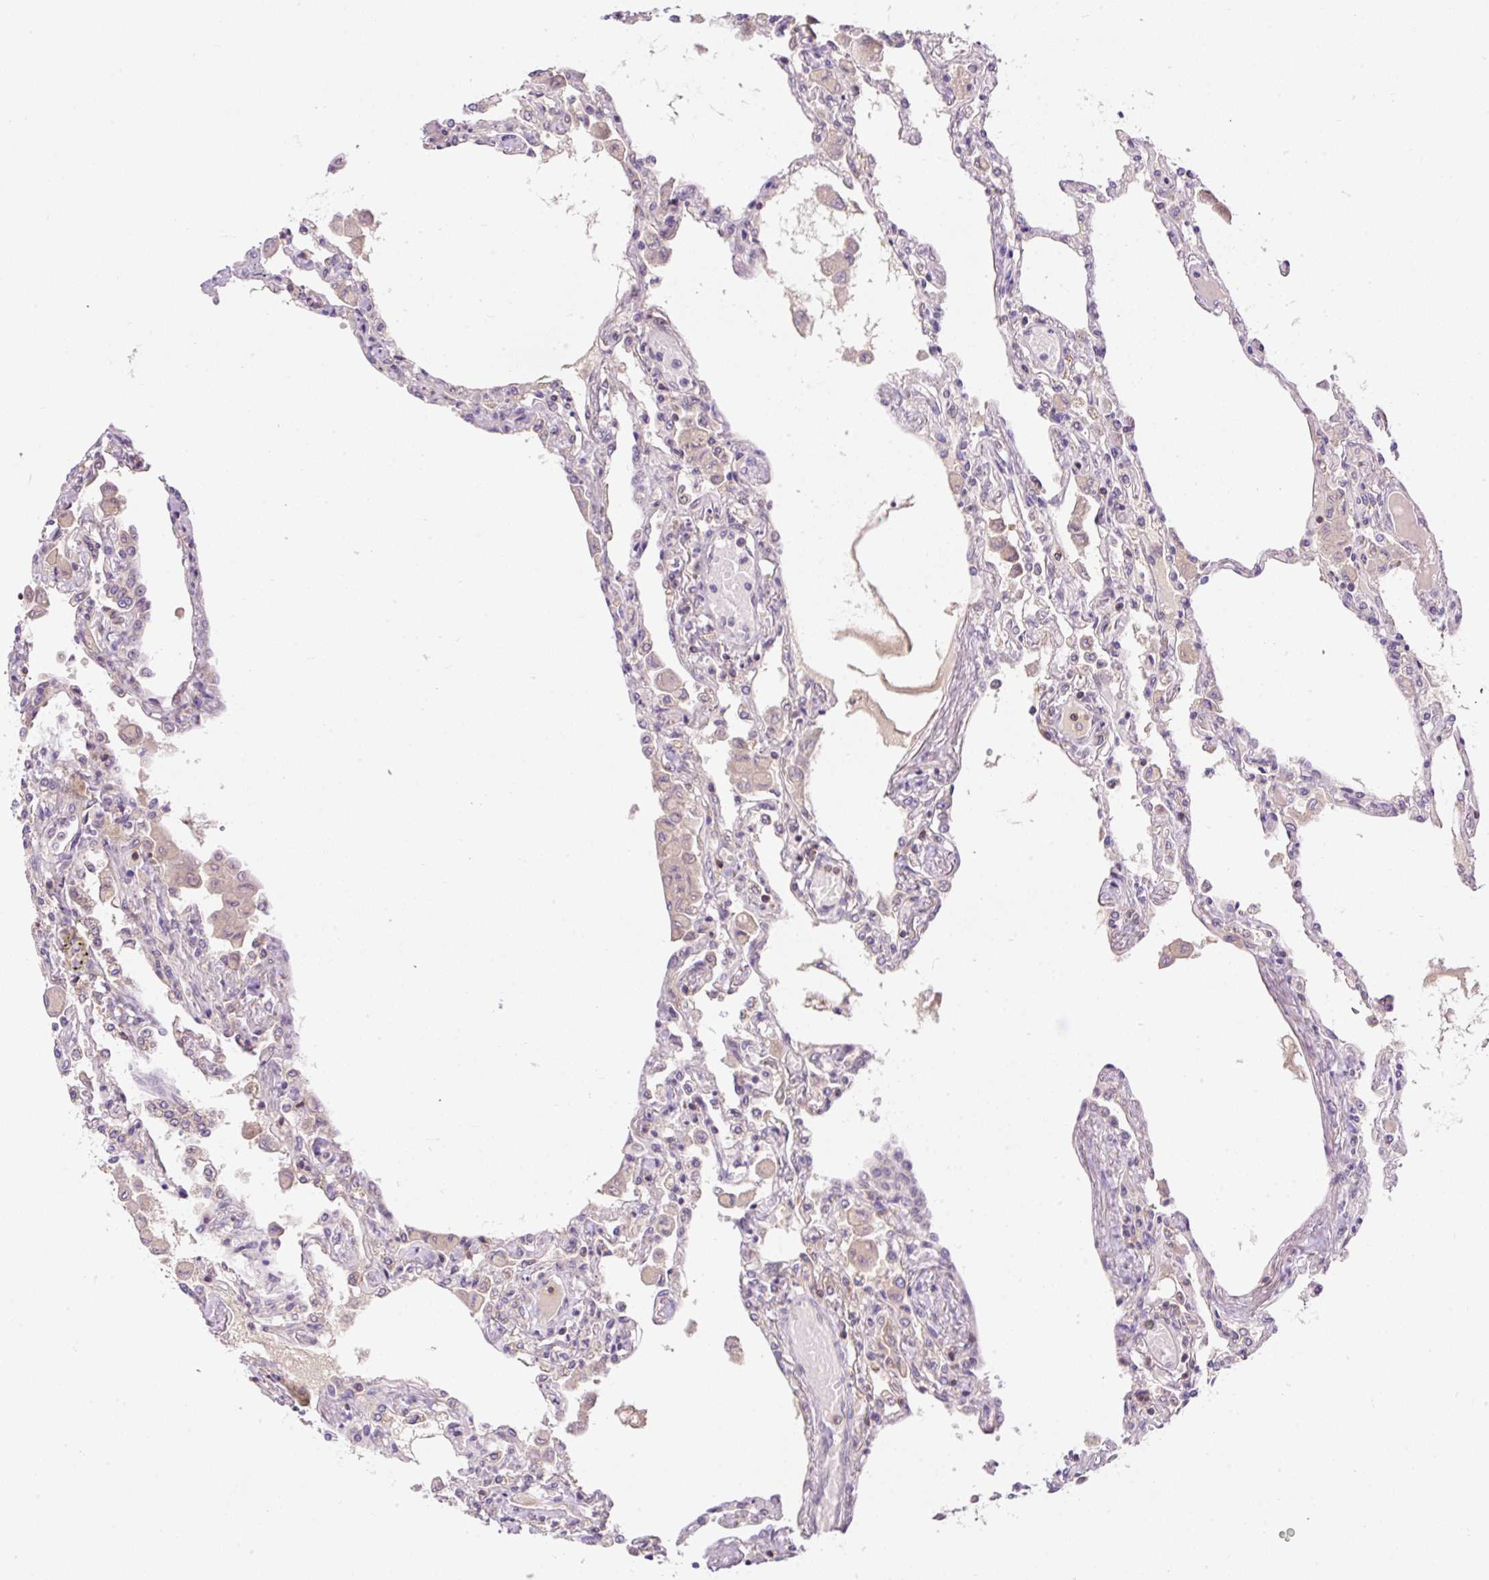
{"staining": {"intensity": "negative", "quantity": "none", "location": "none"}, "tissue": "lung", "cell_type": "Alveolar cells", "image_type": "normal", "snomed": [{"axis": "morphology", "description": "Normal tissue, NOS"}, {"axis": "topography", "description": "Bronchus"}, {"axis": "topography", "description": "Lung"}], "caption": "A high-resolution image shows IHC staining of normal lung, which reveals no significant positivity in alveolar cells. (DAB (3,3'-diaminobenzidine) immunohistochemistry (IHC) with hematoxylin counter stain).", "gene": "CARD11", "patient": {"sex": "female", "age": 49}}